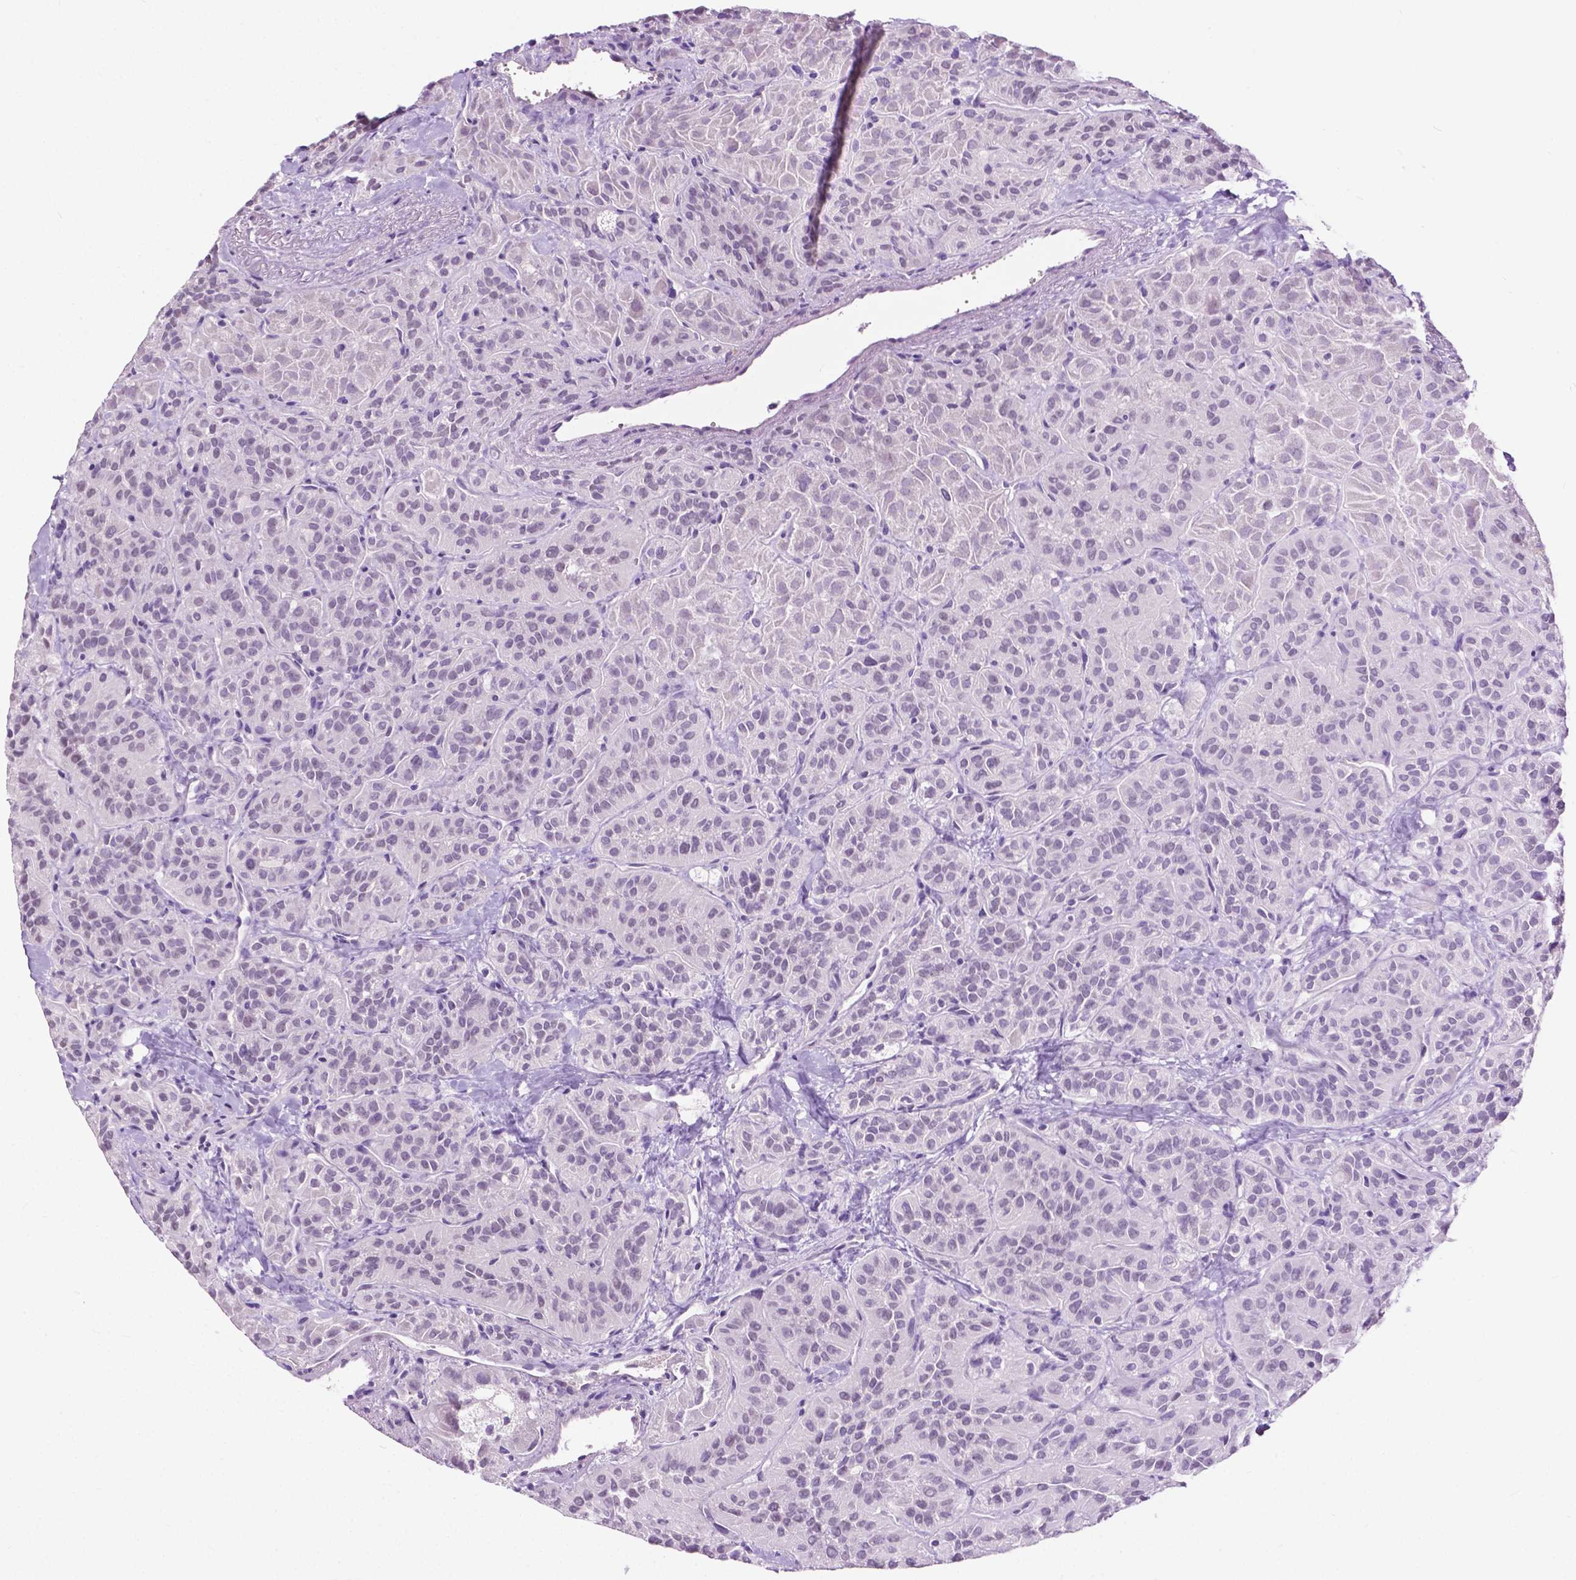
{"staining": {"intensity": "negative", "quantity": "none", "location": "none"}, "tissue": "thyroid cancer", "cell_type": "Tumor cells", "image_type": "cancer", "snomed": [{"axis": "morphology", "description": "Papillary adenocarcinoma, NOS"}, {"axis": "topography", "description": "Thyroid gland"}], "caption": "Protein analysis of thyroid cancer (papillary adenocarcinoma) exhibits no significant expression in tumor cells.", "gene": "GPR37L1", "patient": {"sex": "female", "age": 45}}